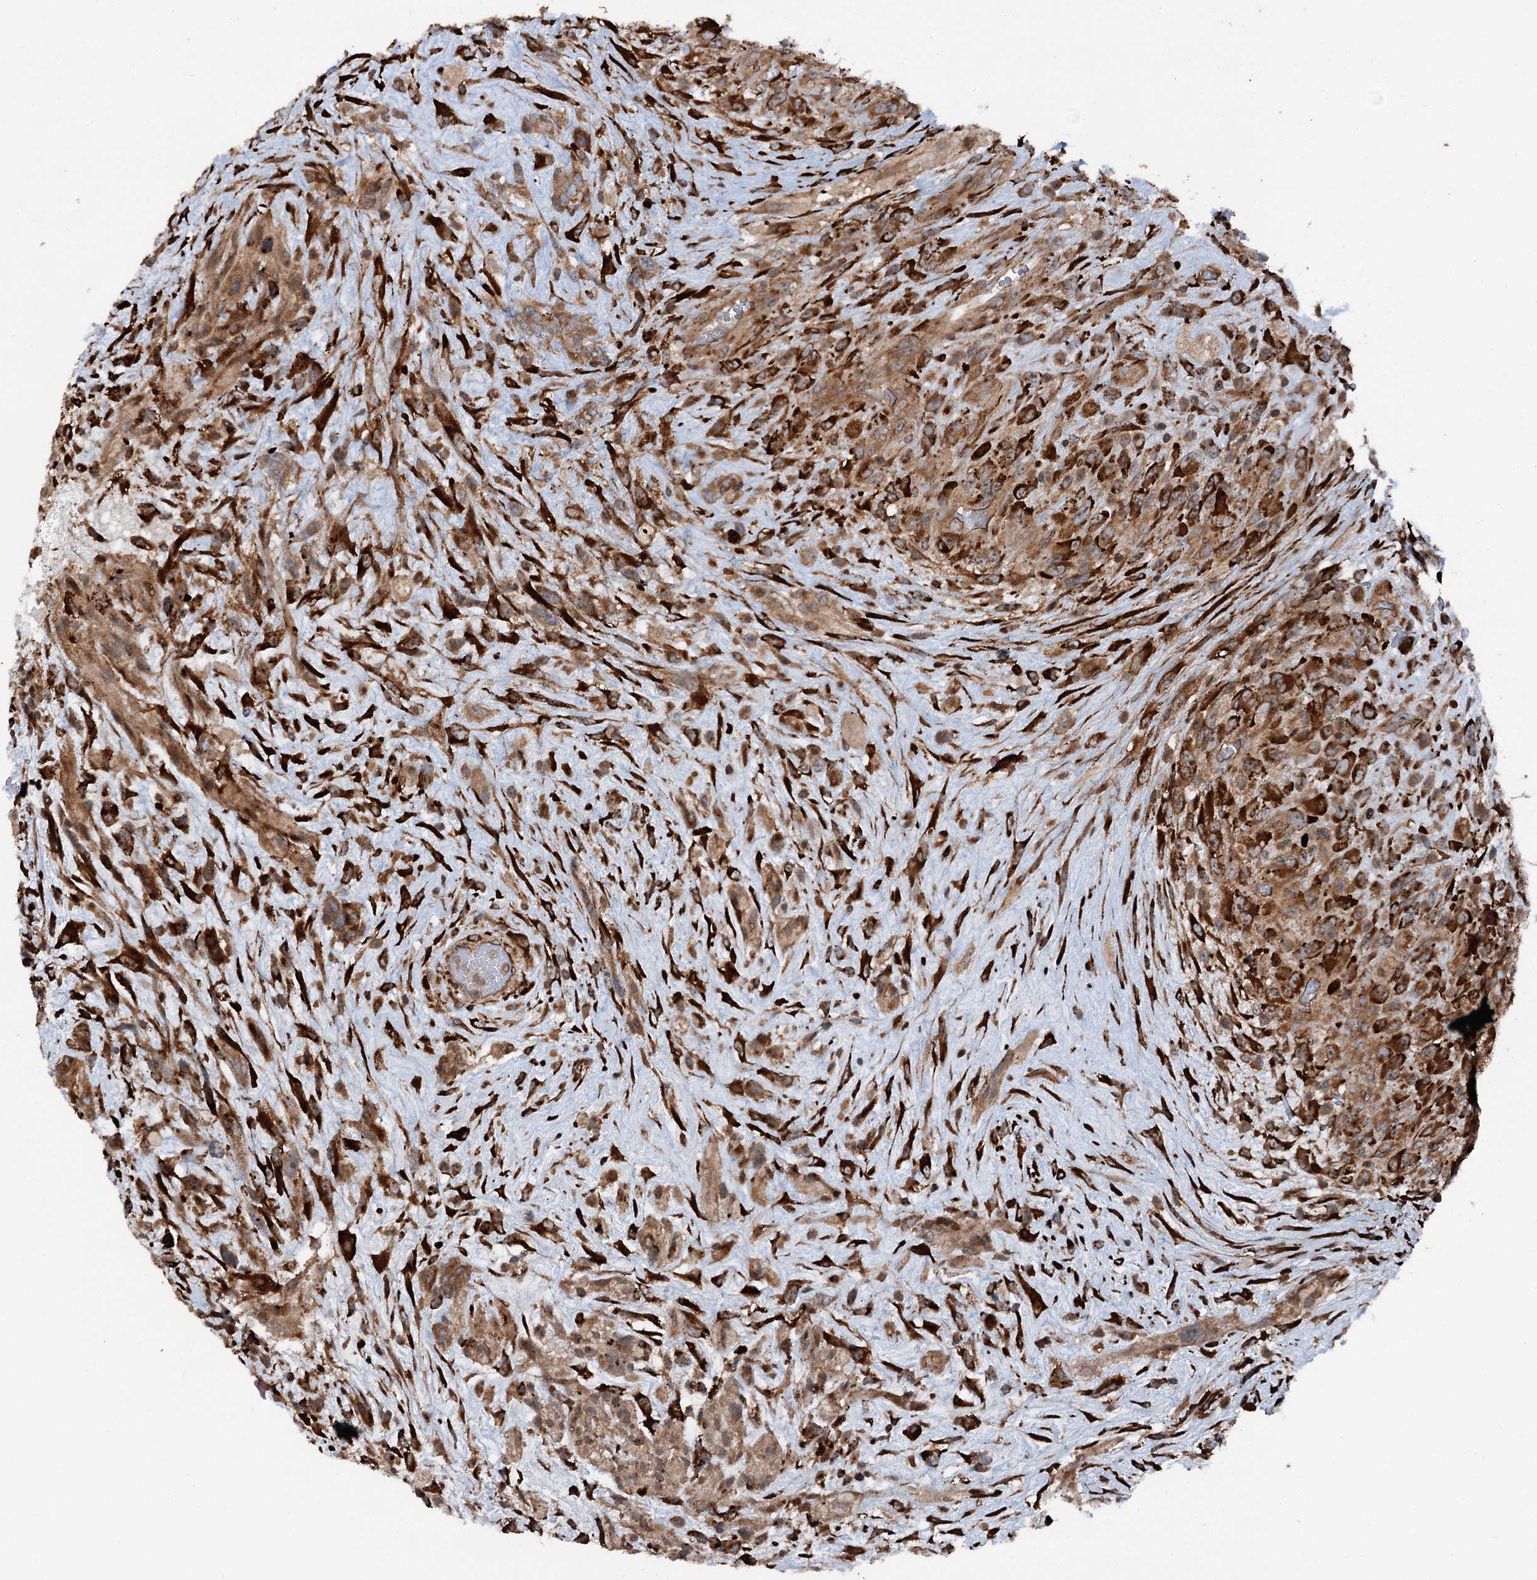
{"staining": {"intensity": "moderate", "quantity": ">75%", "location": "cytoplasmic/membranous"}, "tissue": "glioma", "cell_type": "Tumor cells", "image_type": "cancer", "snomed": [{"axis": "morphology", "description": "Glioma, malignant, High grade"}, {"axis": "topography", "description": "Brain"}], "caption": "Human malignant glioma (high-grade) stained with a protein marker reveals moderate staining in tumor cells.", "gene": "DDIAS", "patient": {"sex": "male", "age": 61}}